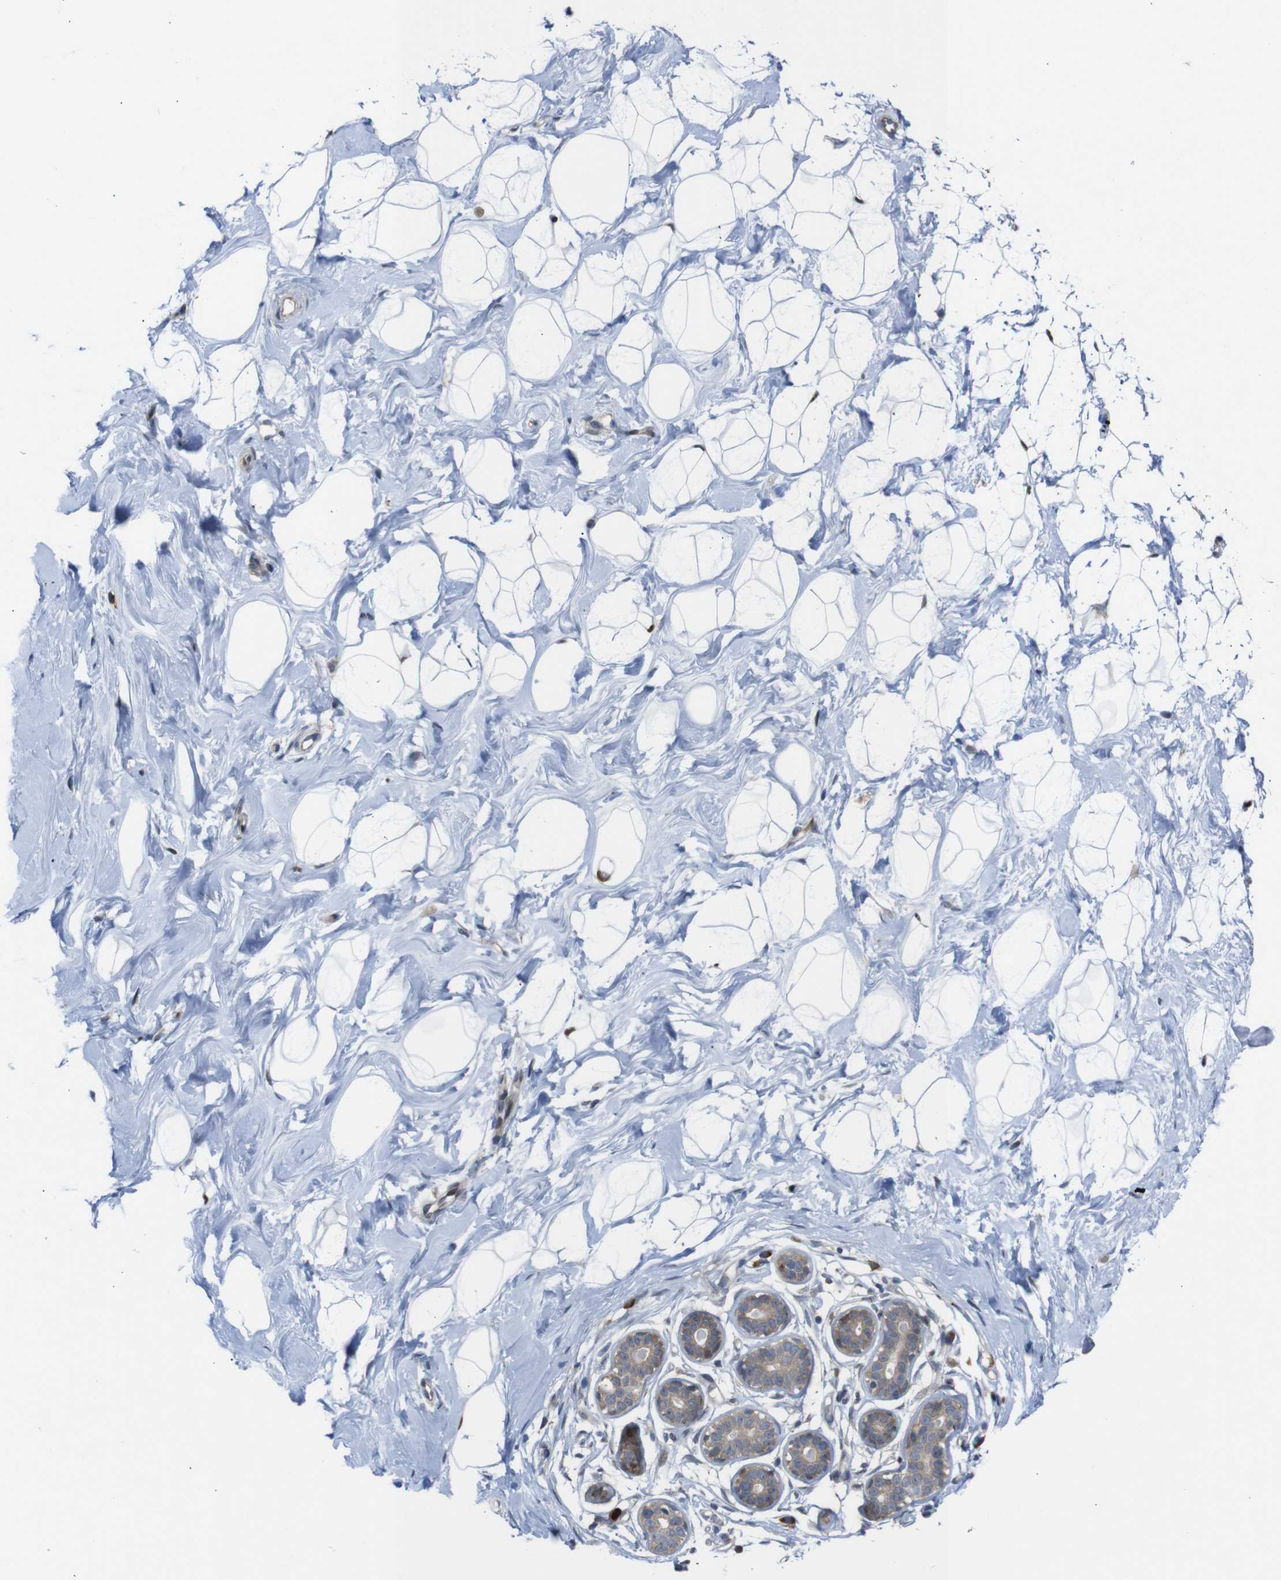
{"staining": {"intensity": "negative", "quantity": "none", "location": "none"}, "tissue": "breast", "cell_type": "Adipocytes", "image_type": "normal", "snomed": [{"axis": "morphology", "description": "Normal tissue, NOS"}, {"axis": "topography", "description": "Breast"}], "caption": "The image reveals no staining of adipocytes in unremarkable breast.", "gene": "PTPN1", "patient": {"sex": "female", "age": 23}}